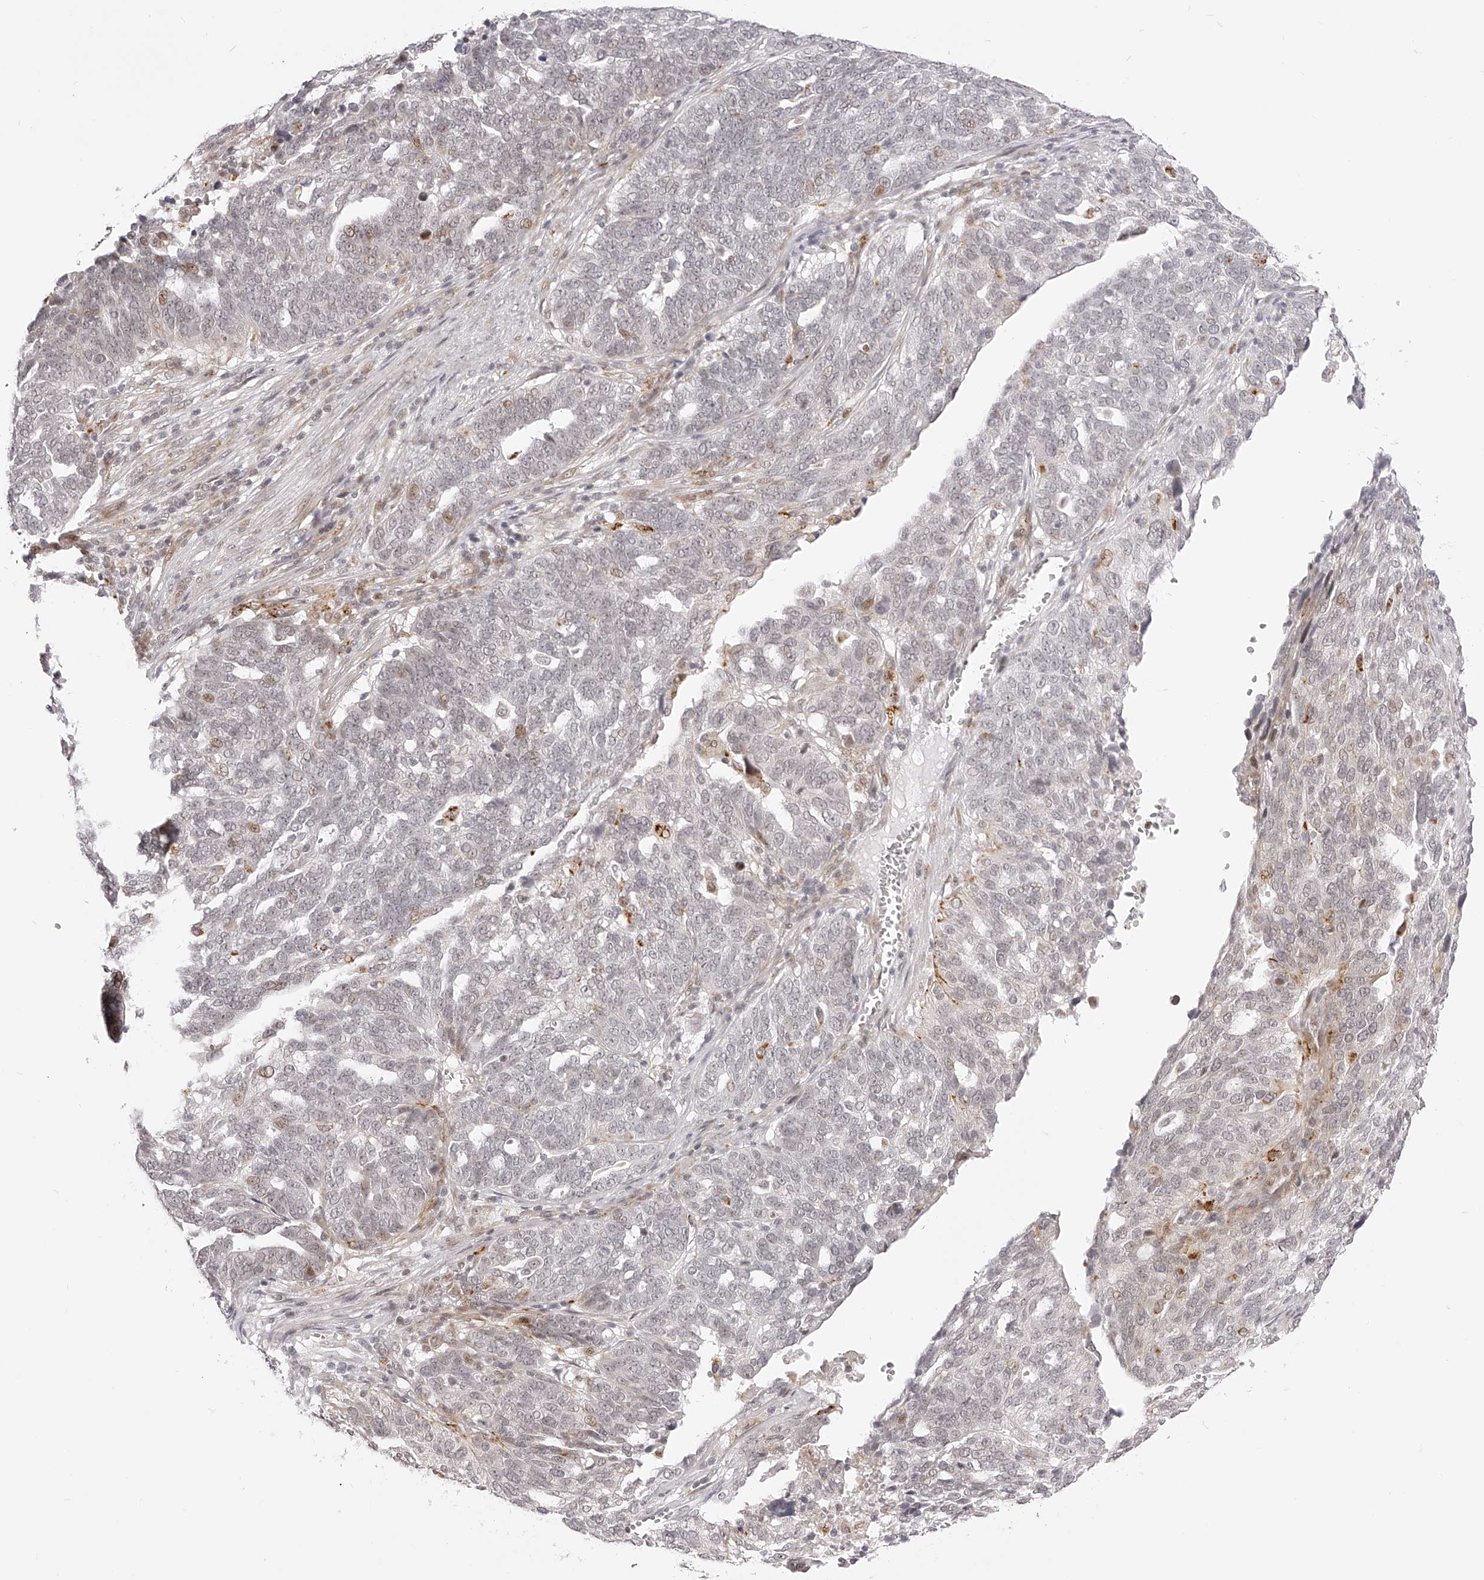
{"staining": {"intensity": "weak", "quantity": "<25%", "location": "nuclear"}, "tissue": "ovarian cancer", "cell_type": "Tumor cells", "image_type": "cancer", "snomed": [{"axis": "morphology", "description": "Cystadenocarcinoma, serous, NOS"}, {"axis": "topography", "description": "Ovary"}], "caption": "IHC of human ovarian serous cystadenocarcinoma demonstrates no positivity in tumor cells. (Brightfield microscopy of DAB (3,3'-diaminobenzidine) immunohistochemistry (IHC) at high magnification).", "gene": "PLEKHG1", "patient": {"sex": "female", "age": 59}}